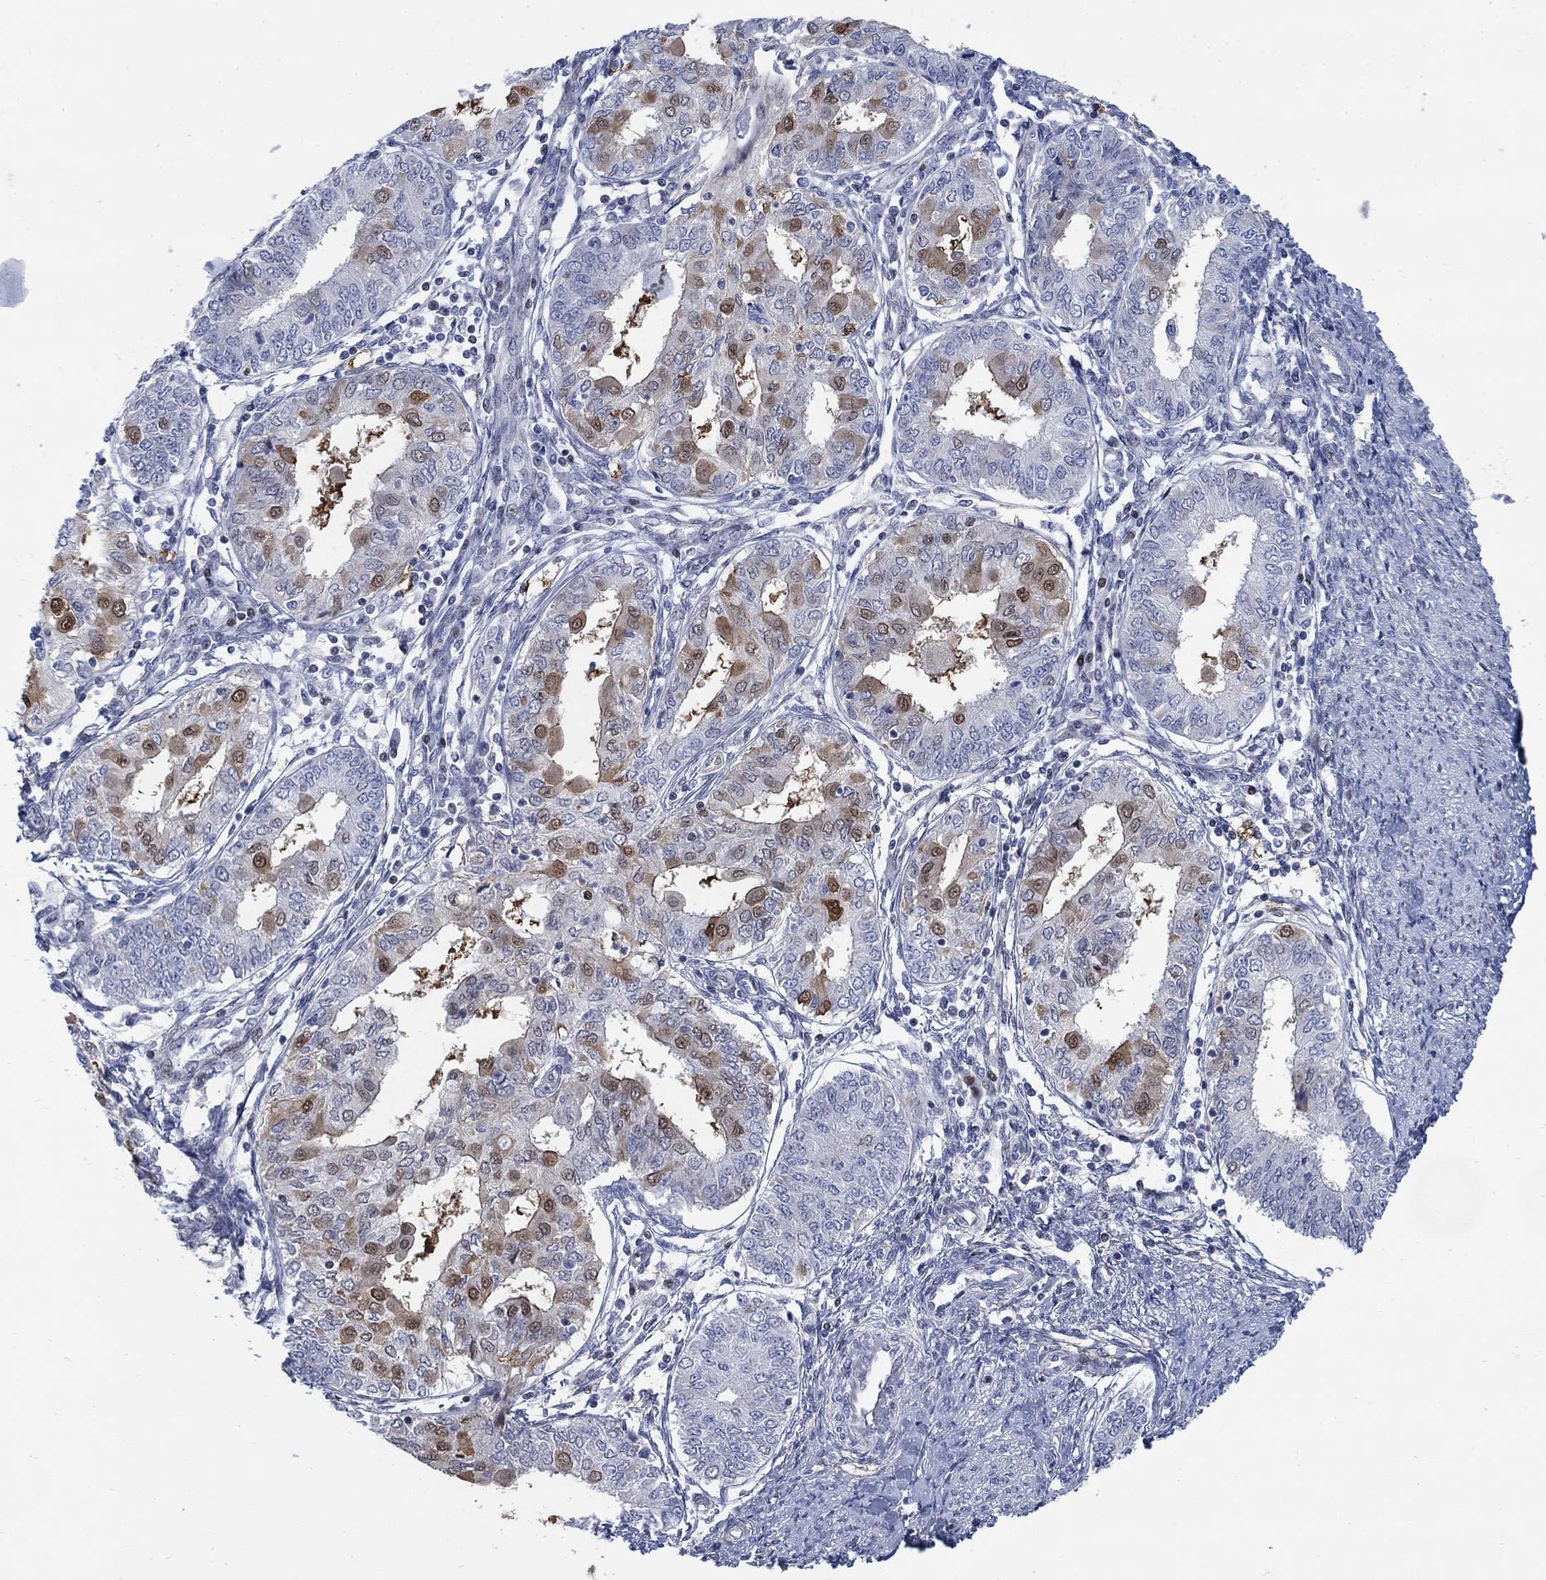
{"staining": {"intensity": "moderate", "quantity": "<25%", "location": "cytoplasmic/membranous,nuclear"}, "tissue": "endometrial cancer", "cell_type": "Tumor cells", "image_type": "cancer", "snomed": [{"axis": "morphology", "description": "Adenocarcinoma, NOS"}, {"axis": "topography", "description": "Endometrium"}], "caption": "Moderate cytoplasmic/membranous and nuclear staining for a protein is seen in approximately <25% of tumor cells of adenocarcinoma (endometrial) using immunohistochemistry (IHC).", "gene": "MYO3A", "patient": {"sex": "female", "age": 68}}